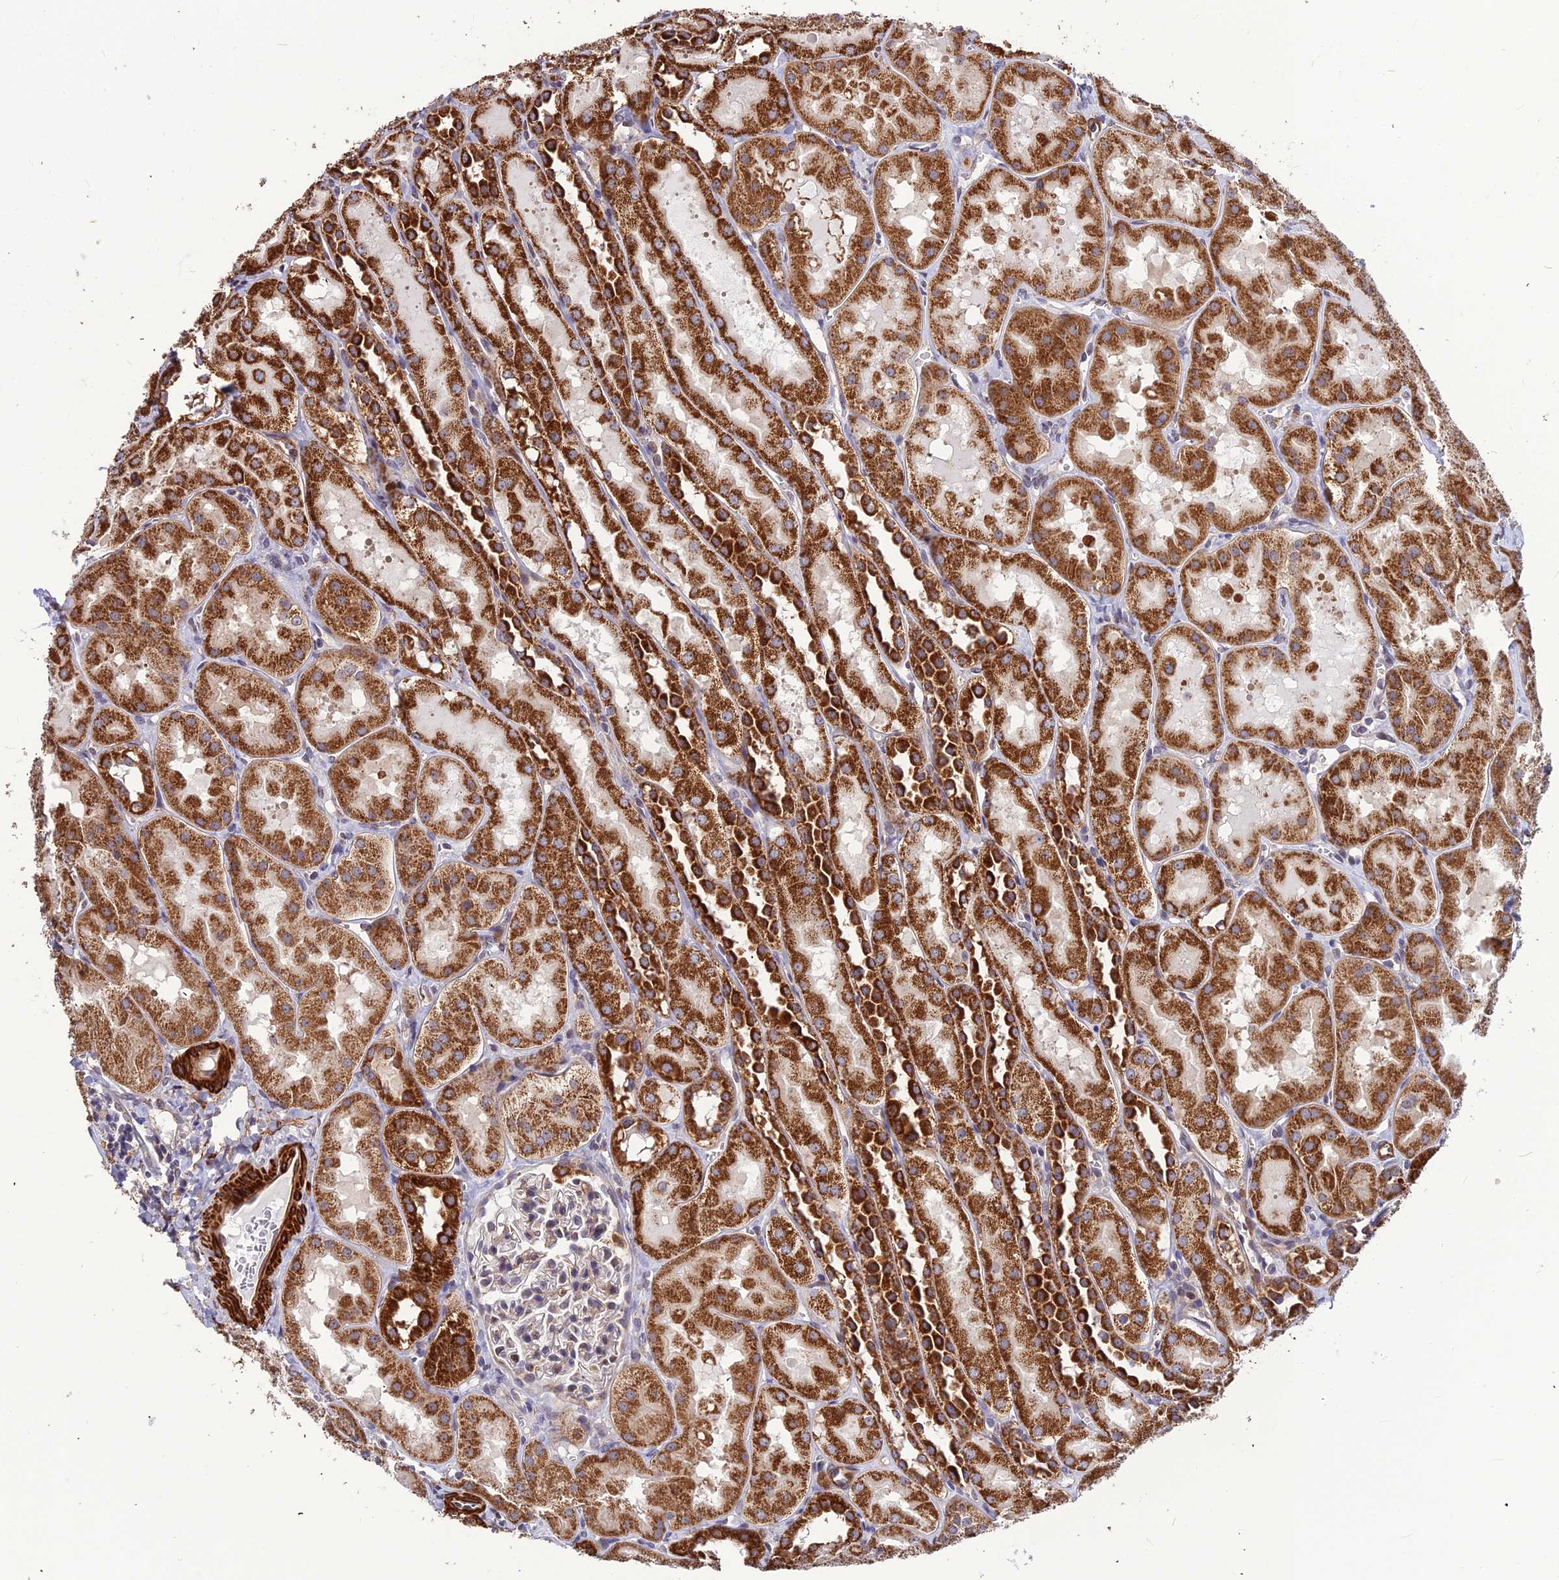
{"staining": {"intensity": "negative", "quantity": "none", "location": "none"}, "tissue": "kidney", "cell_type": "Cells in glomeruli", "image_type": "normal", "snomed": [{"axis": "morphology", "description": "Normal tissue, NOS"}, {"axis": "topography", "description": "Kidney"}, {"axis": "topography", "description": "Urinary bladder"}], "caption": "The micrograph displays no significant staining in cells in glomeruli of kidney.", "gene": "LEKR1", "patient": {"sex": "male", "age": 16}}